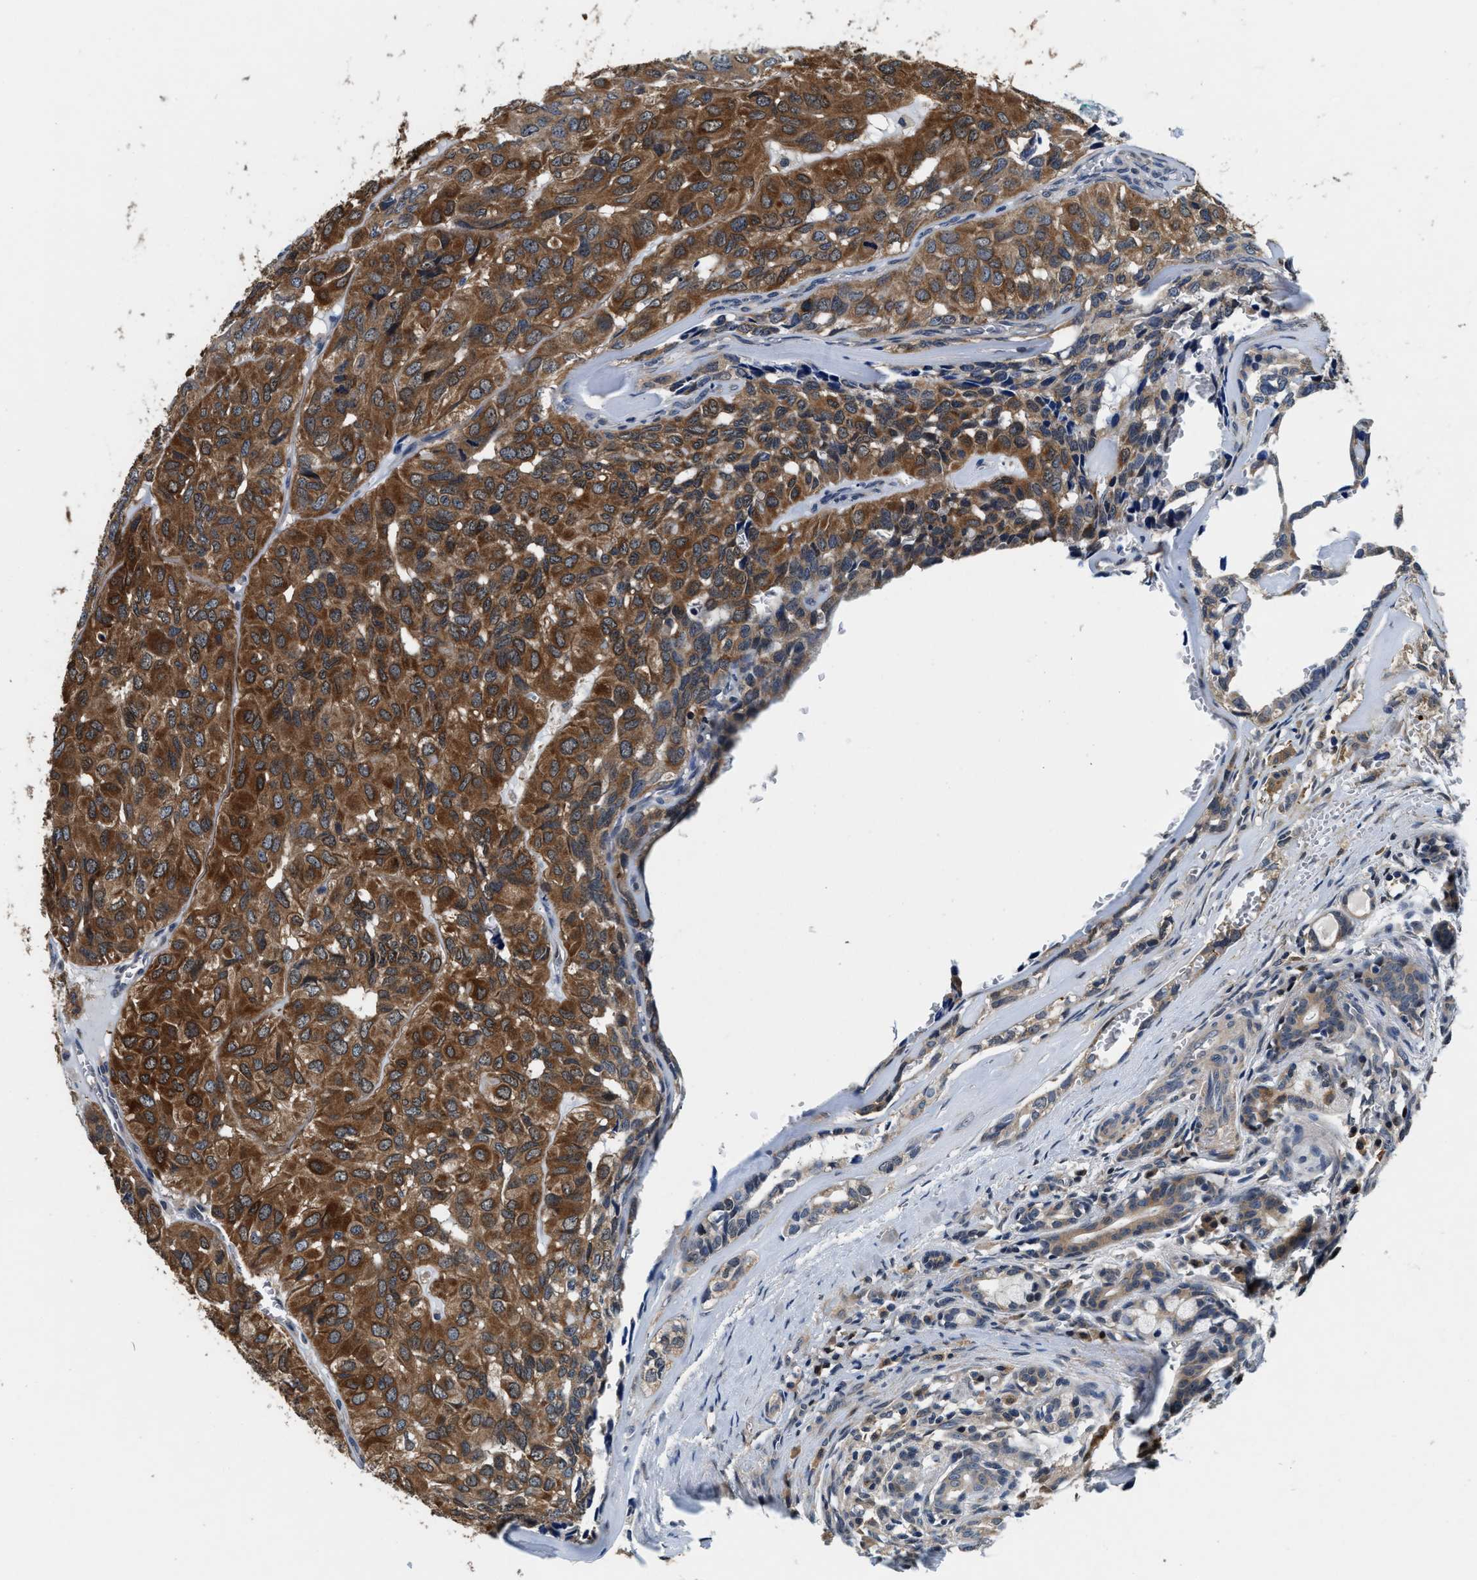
{"staining": {"intensity": "strong", "quantity": ">75%", "location": "cytoplasmic/membranous"}, "tissue": "head and neck cancer", "cell_type": "Tumor cells", "image_type": "cancer", "snomed": [{"axis": "morphology", "description": "Adenocarcinoma, NOS"}, {"axis": "topography", "description": "Salivary gland, NOS"}, {"axis": "topography", "description": "Head-Neck"}], "caption": "Adenocarcinoma (head and neck) stained for a protein (brown) shows strong cytoplasmic/membranous positive expression in about >75% of tumor cells.", "gene": "PHPT1", "patient": {"sex": "female", "age": 76}}